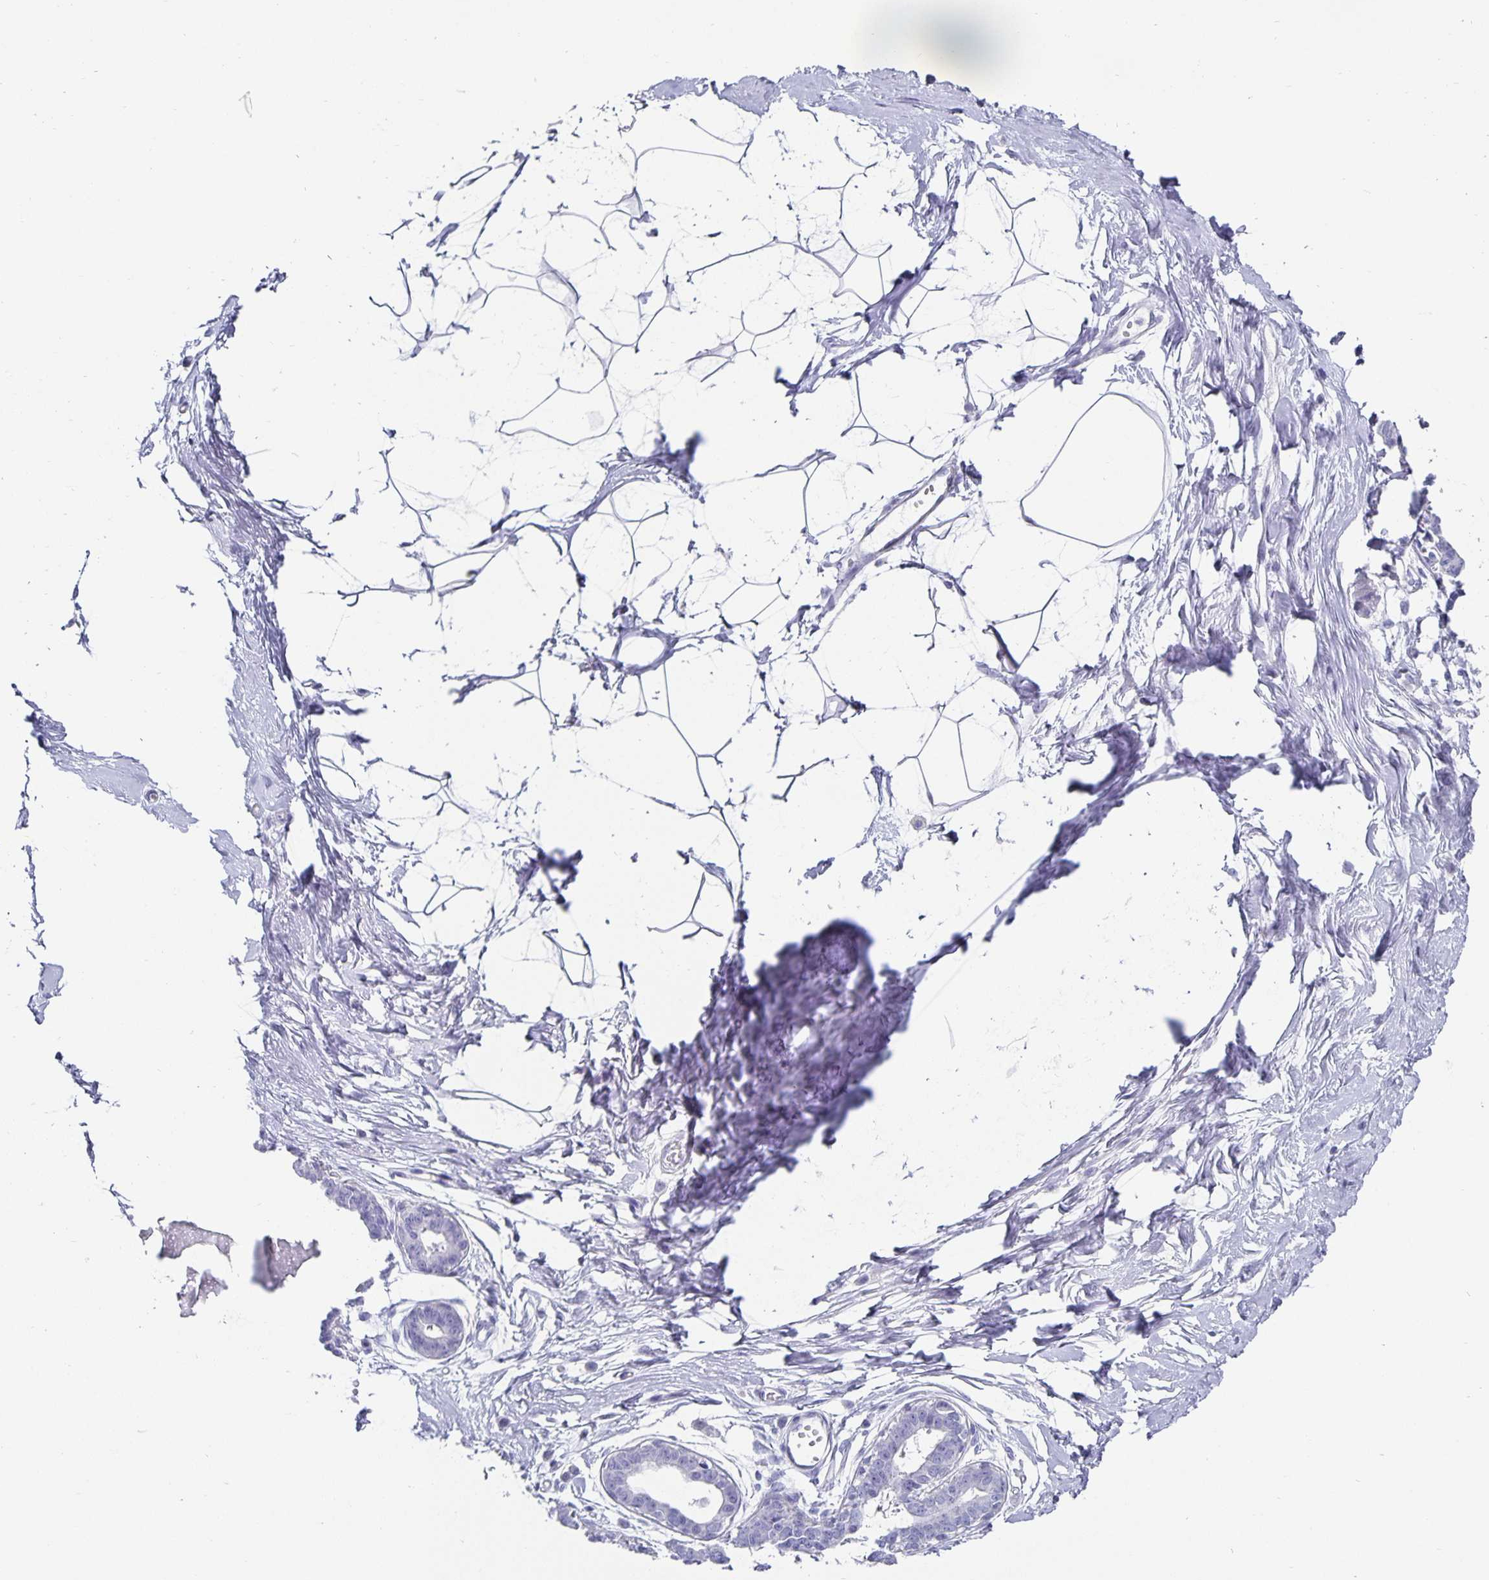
{"staining": {"intensity": "negative", "quantity": "none", "location": "none"}, "tissue": "breast", "cell_type": "Adipocytes", "image_type": "normal", "snomed": [{"axis": "morphology", "description": "Normal tissue, NOS"}, {"axis": "topography", "description": "Breast"}], "caption": "Histopathology image shows no significant protein staining in adipocytes of unremarkable breast. Brightfield microscopy of immunohistochemistry (IHC) stained with DAB (brown) and hematoxylin (blue), captured at high magnification.", "gene": "CHGA", "patient": {"sex": "female", "age": 45}}